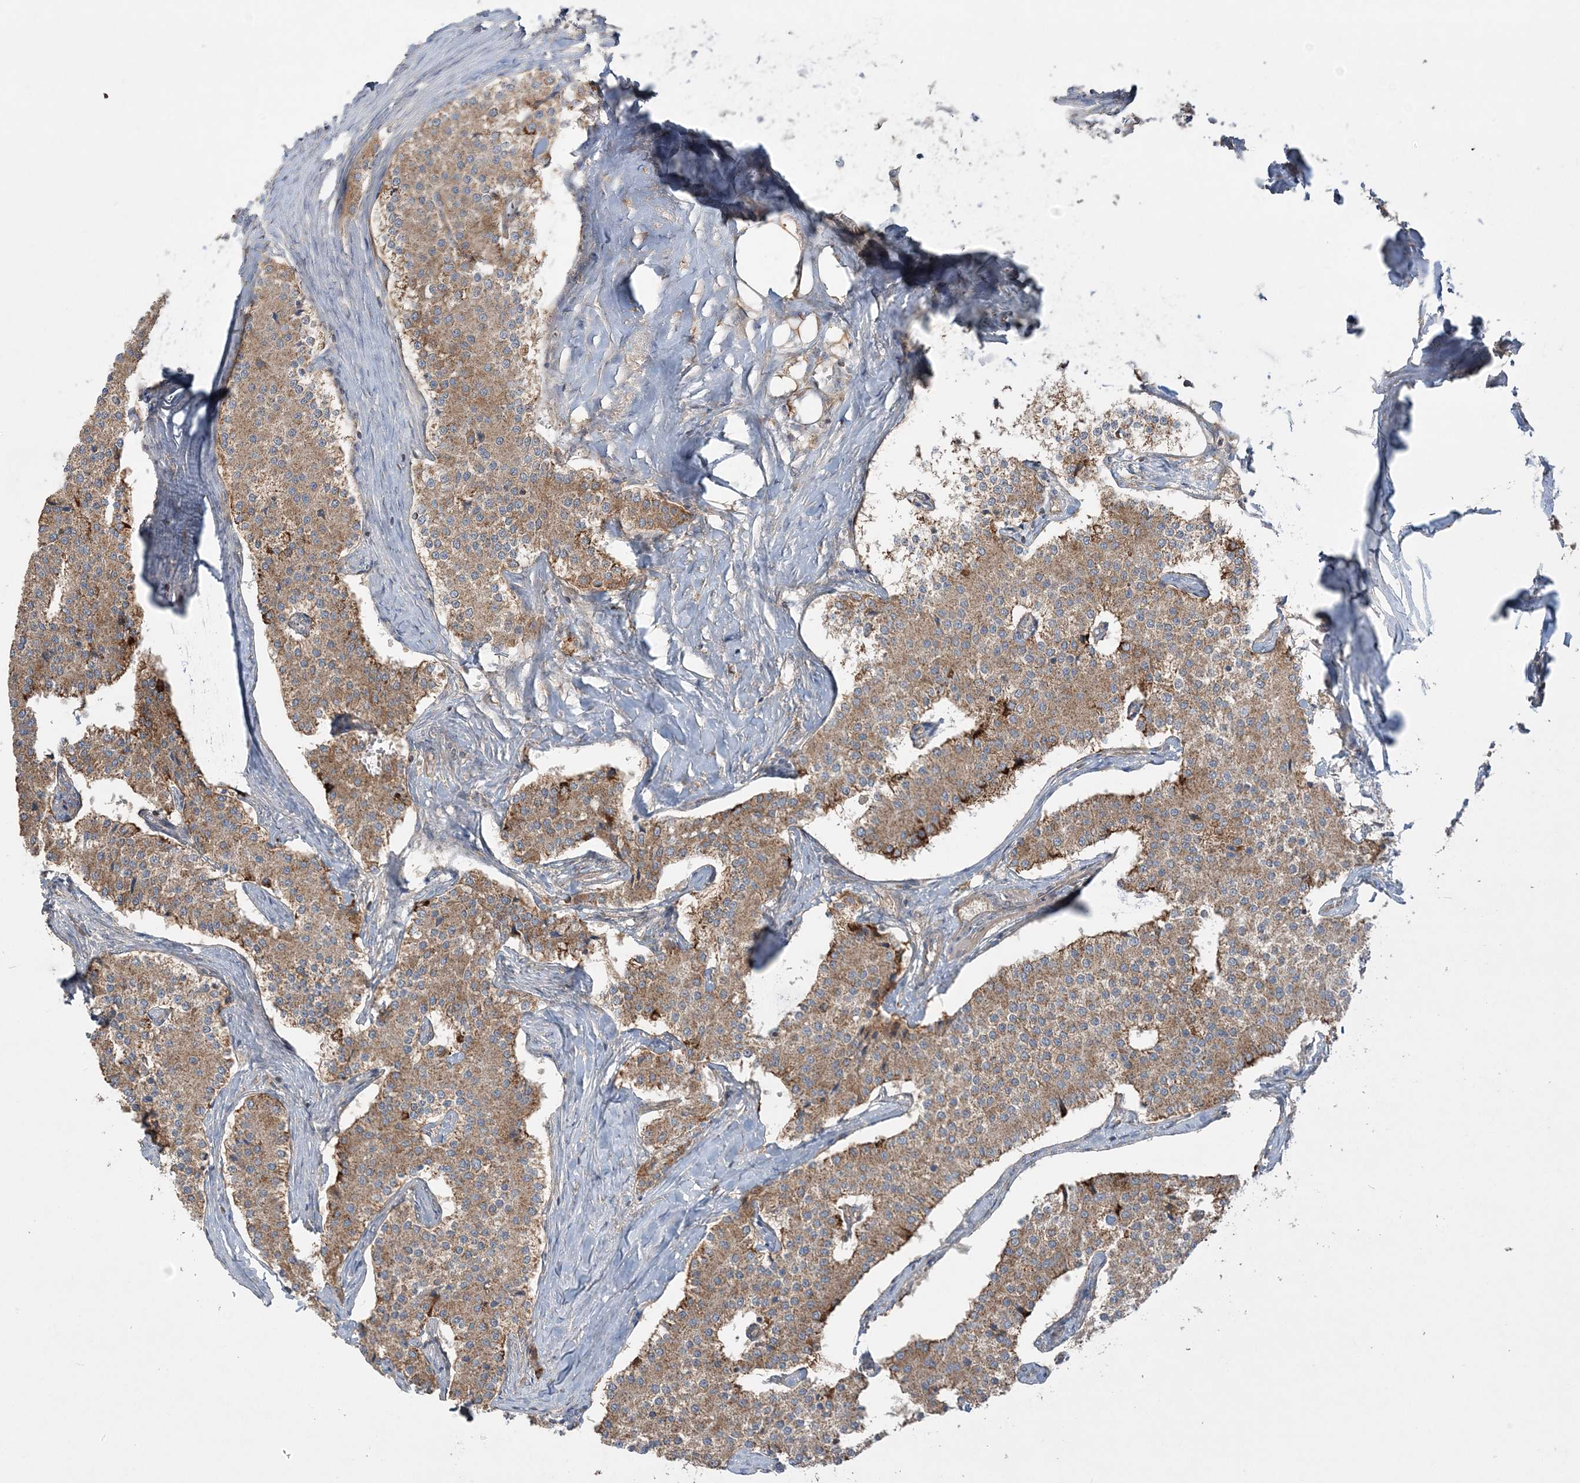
{"staining": {"intensity": "moderate", "quantity": ">75%", "location": "cytoplasmic/membranous"}, "tissue": "carcinoid", "cell_type": "Tumor cells", "image_type": "cancer", "snomed": [{"axis": "morphology", "description": "Carcinoid, malignant, NOS"}, {"axis": "topography", "description": "Colon"}], "caption": "The photomicrograph reveals a brown stain indicating the presence of a protein in the cytoplasmic/membranous of tumor cells in carcinoid.", "gene": "SCLT1", "patient": {"sex": "female", "age": 52}}